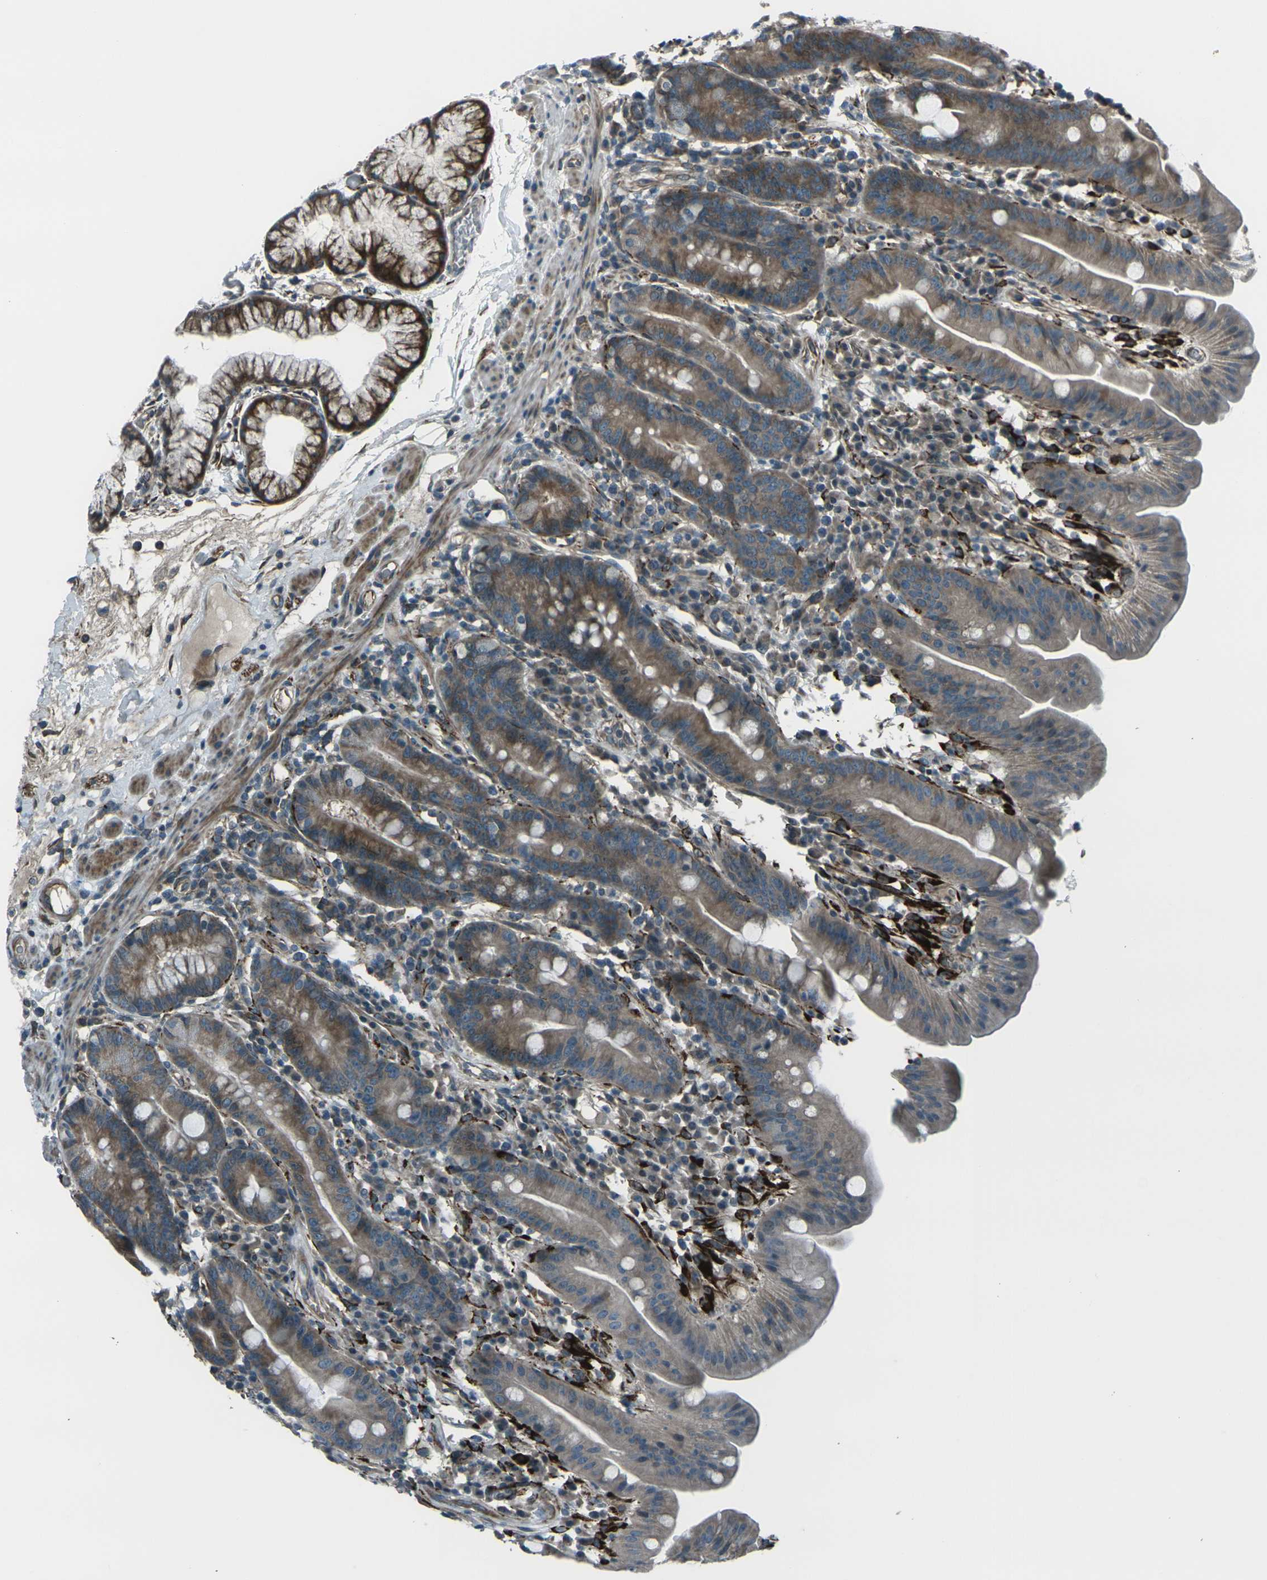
{"staining": {"intensity": "moderate", "quantity": ">75%", "location": "cytoplasmic/membranous"}, "tissue": "duodenum", "cell_type": "Glandular cells", "image_type": "normal", "snomed": [{"axis": "morphology", "description": "Normal tissue, NOS"}, {"axis": "topography", "description": "Duodenum"}], "caption": "This histopathology image demonstrates IHC staining of benign duodenum, with medium moderate cytoplasmic/membranous expression in about >75% of glandular cells.", "gene": "LSMEM1", "patient": {"sex": "male", "age": 50}}